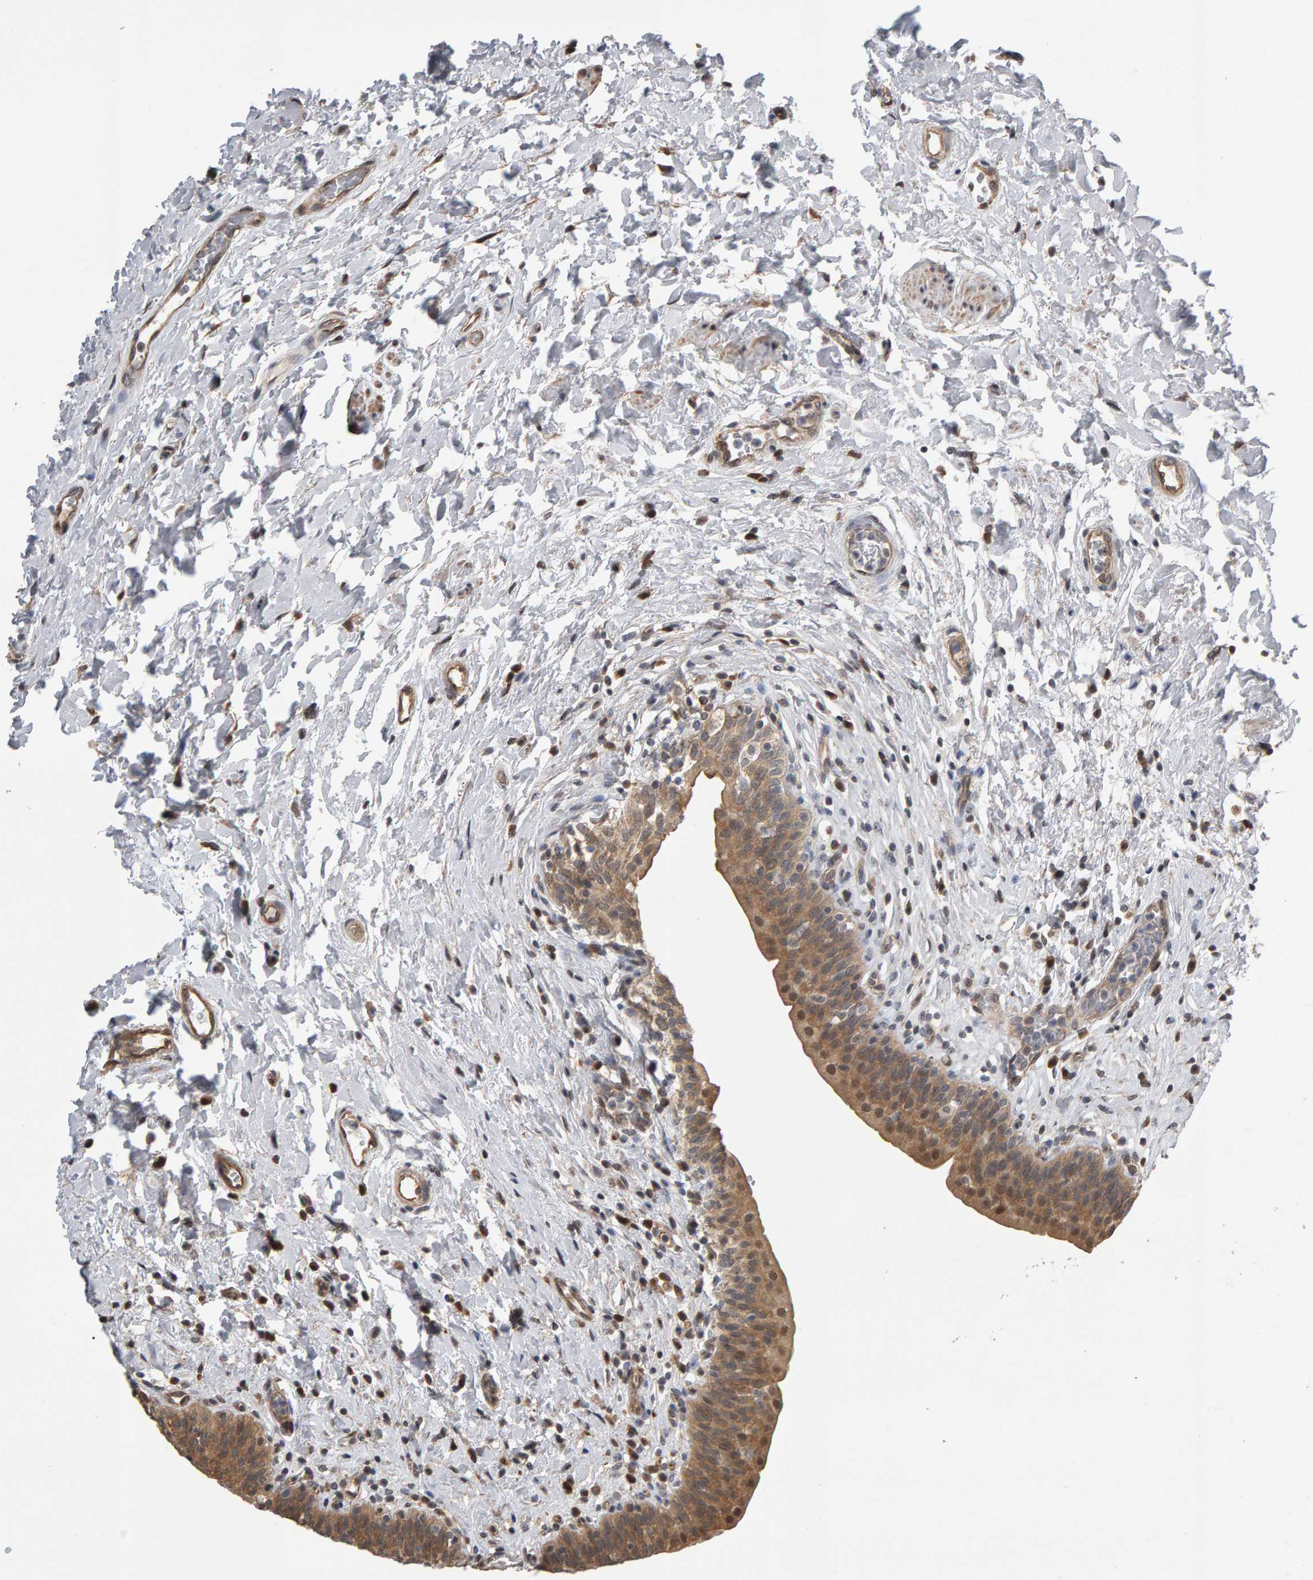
{"staining": {"intensity": "moderate", "quantity": ">75%", "location": "cytoplasmic/membranous"}, "tissue": "urinary bladder", "cell_type": "Urothelial cells", "image_type": "normal", "snomed": [{"axis": "morphology", "description": "Normal tissue, NOS"}, {"axis": "topography", "description": "Urinary bladder"}], "caption": "Urothelial cells reveal moderate cytoplasmic/membranous positivity in approximately >75% of cells in normal urinary bladder. Nuclei are stained in blue.", "gene": "COASY", "patient": {"sex": "male", "age": 83}}